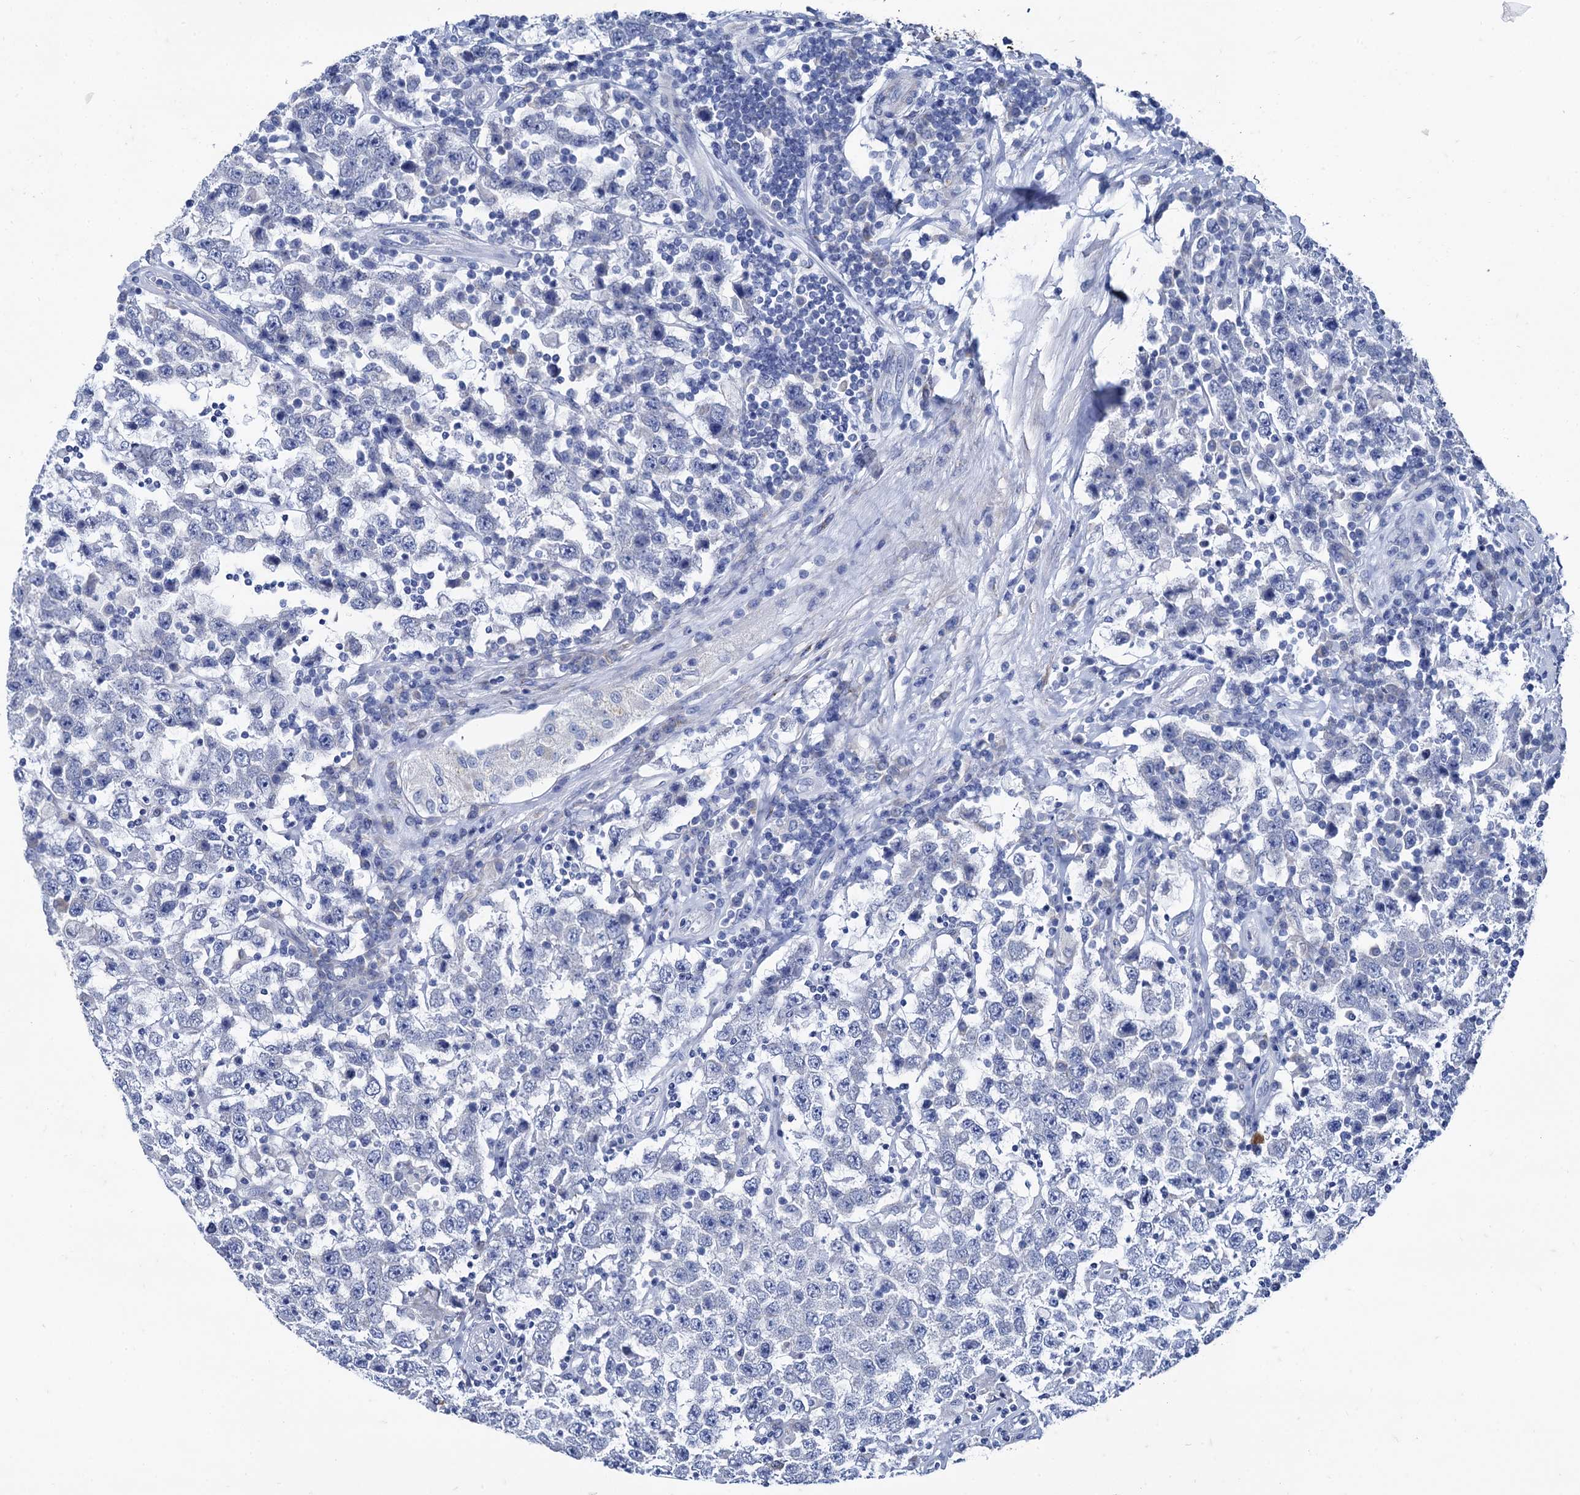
{"staining": {"intensity": "negative", "quantity": "none", "location": "none"}, "tissue": "testis cancer", "cell_type": "Tumor cells", "image_type": "cancer", "snomed": [{"axis": "morphology", "description": "Normal tissue, NOS"}, {"axis": "morphology", "description": "Urothelial carcinoma, High grade"}, {"axis": "morphology", "description": "Seminoma, NOS"}, {"axis": "morphology", "description": "Carcinoma, Embryonal, NOS"}, {"axis": "topography", "description": "Urinary bladder"}, {"axis": "topography", "description": "Testis"}], "caption": "This is an IHC micrograph of human testis cancer. There is no staining in tumor cells.", "gene": "FOXR2", "patient": {"sex": "male", "age": 41}}